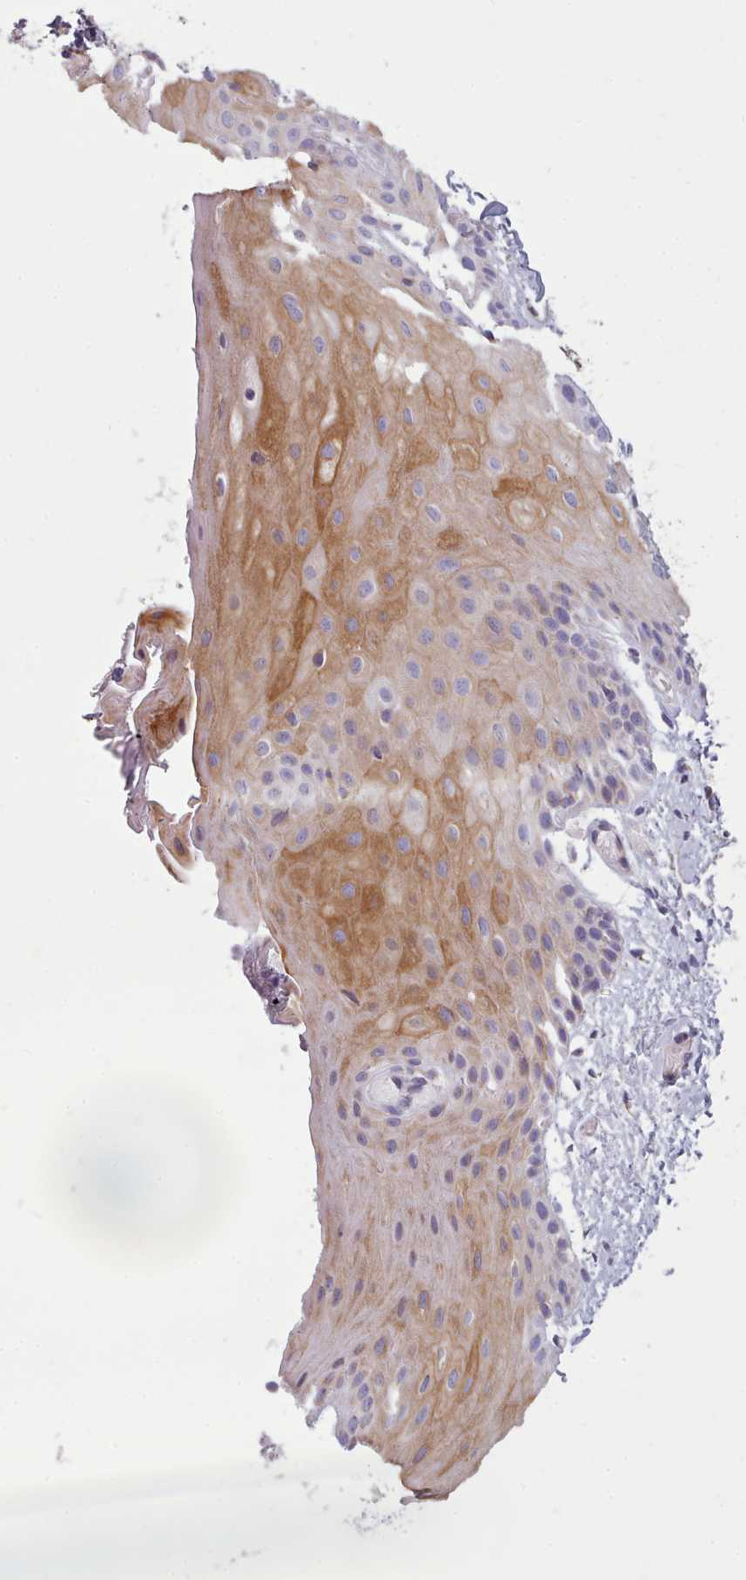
{"staining": {"intensity": "moderate", "quantity": "<25%", "location": "cytoplasmic/membranous"}, "tissue": "oral mucosa", "cell_type": "Squamous epithelial cells", "image_type": "normal", "snomed": [{"axis": "morphology", "description": "Normal tissue, NOS"}, {"axis": "topography", "description": "Oral tissue"}], "caption": "An immunohistochemistry (IHC) photomicrograph of normal tissue is shown. Protein staining in brown highlights moderate cytoplasmic/membranous positivity in oral mucosa within squamous epithelial cells. Using DAB (brown) and hematoxylin (blue) stains, captured at high magnification using brightfield microscopy.", "gene": "SLC52A3", "patient": {"sex": "female", "age": 67}}